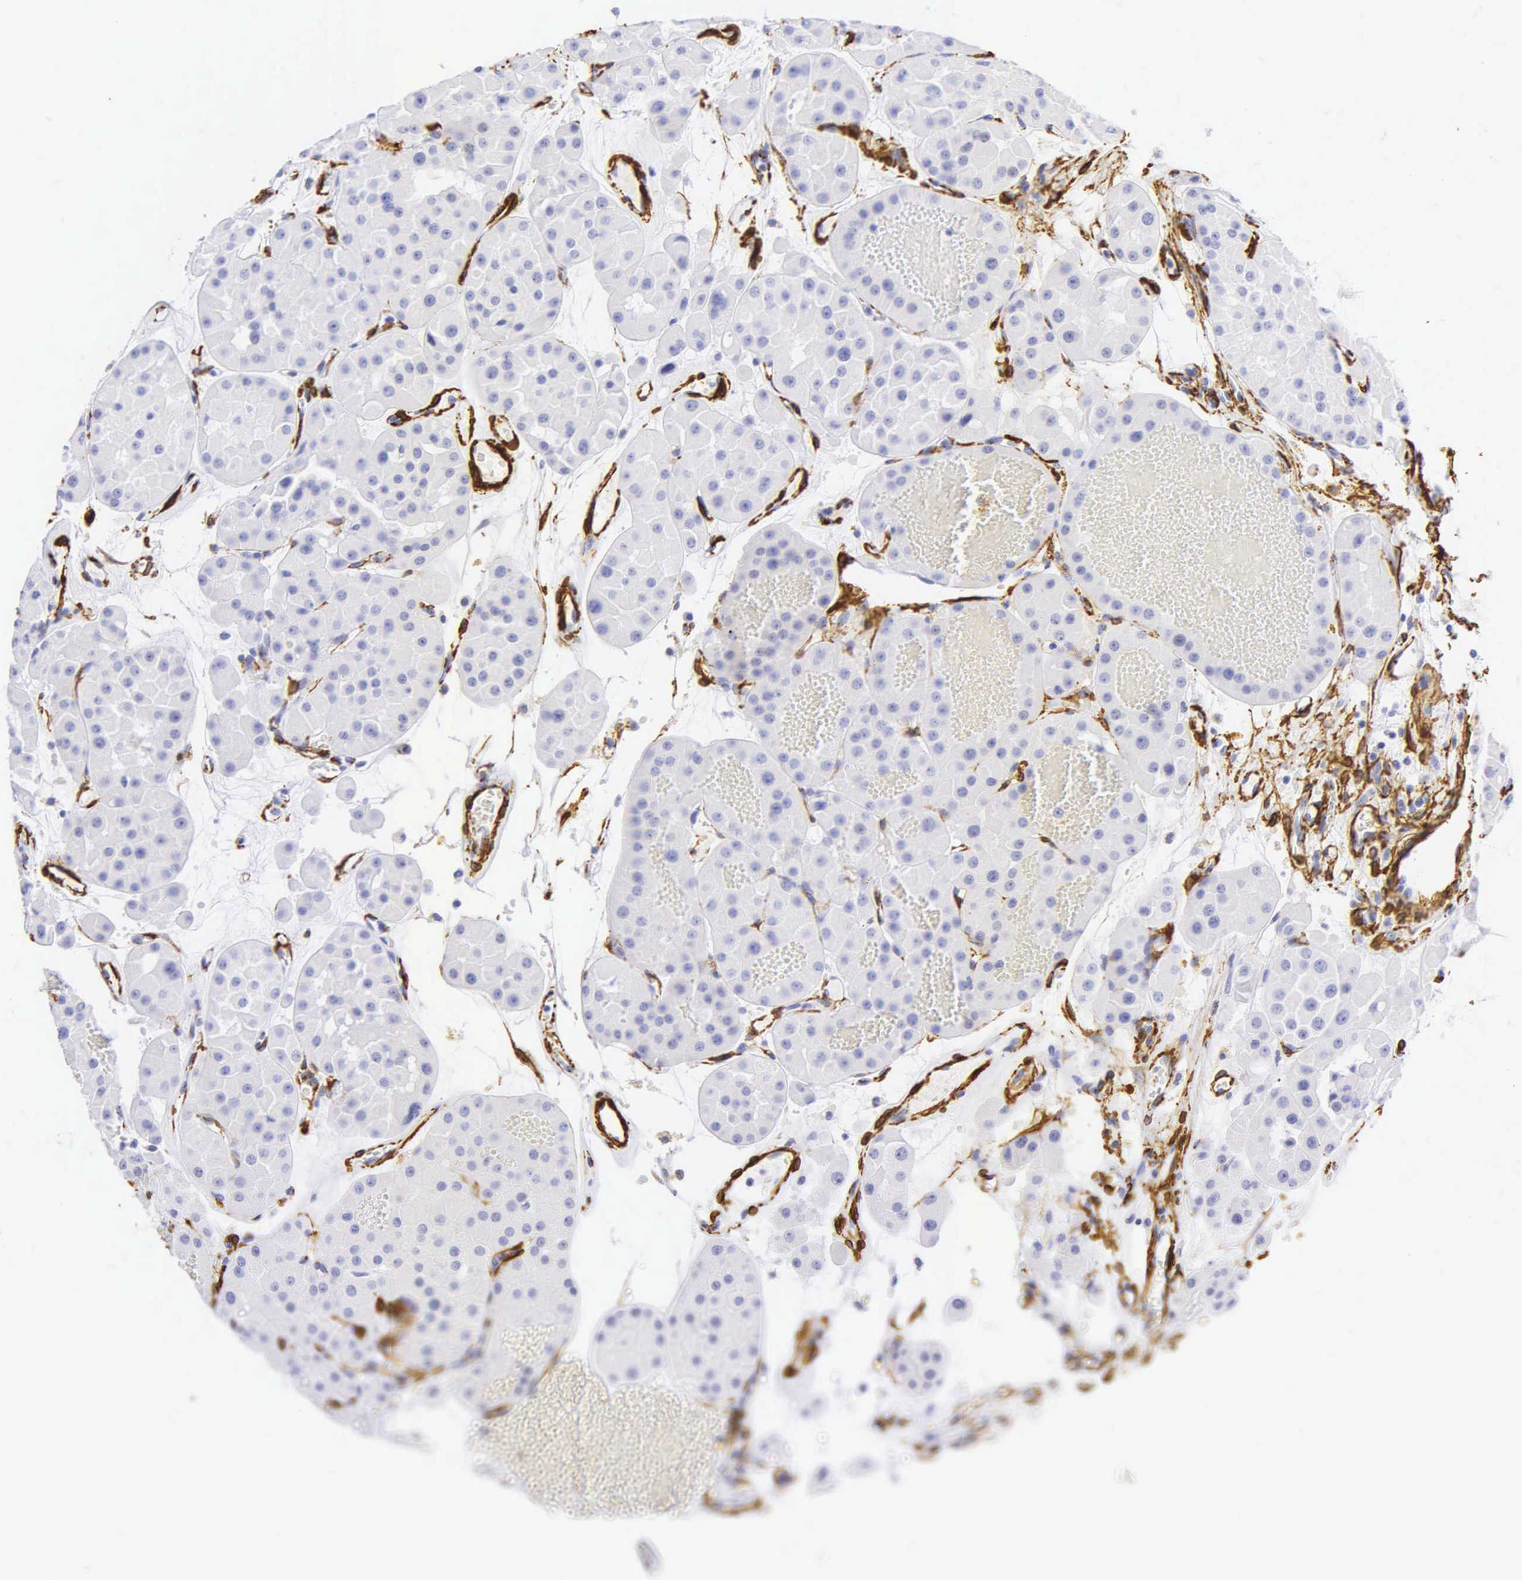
{"staining": {"intensity": "negative", "quantity": "none", "location": "none"}, "tissue": "renal cancer", "cell_type": "Tumor cells", "image_type": "cancer", "snomed": [{"axis": "morphology", "description": "Adenocarcinoma, uncertain malignant potential"}, {"axis": "topography", "description": "Kidney"}], "caption": "A photomicrograph of renal cancer stained for a protein shows no brown staining in tumor cells.", "gene": "ACTA2", "patient": {"sex": "male", "age": 63}}